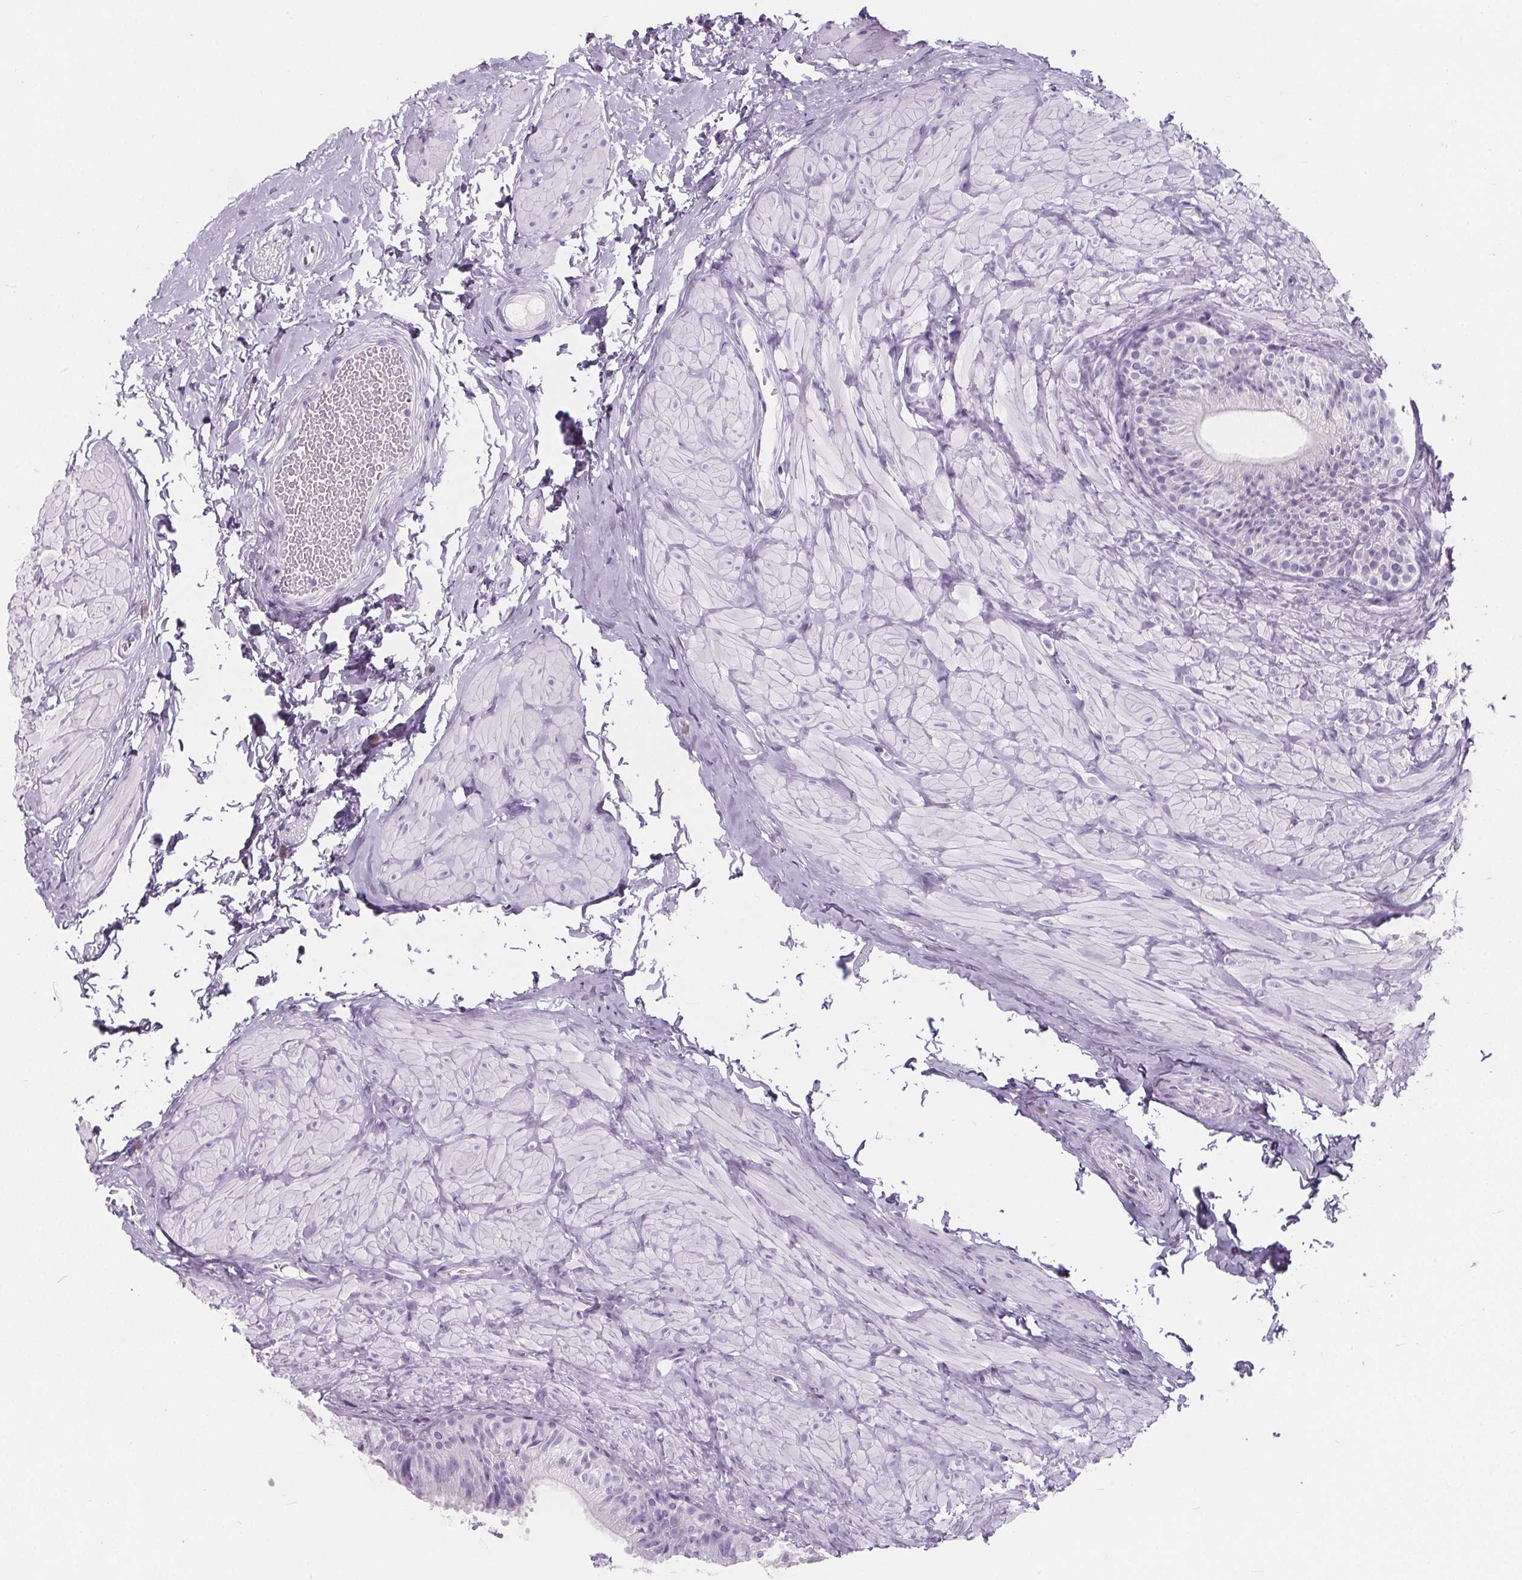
{"staining": {"intensity": "negative", "quantity": "none", "location": "none"}, "tissue": "epididymis", "cell_type": "Glandular cells", "image_type": "normal", "snomed": [{"axis": "morphology", "description": "Normal tissue, NOS"}, {"axis": "topography", "description": "Epididymis, spermatic cord, NOS"}, {"axis": "topography", "description": "Epididymis"}, {"axis": "topography", "description": "Peripheral nerve tissue"}], "caption": "Immunohistochemical staining of normal human epididymis shows no significant expression in glandular cells.", "gene": "ADRB1", "patient": {"sex": "male", "age": 29}}